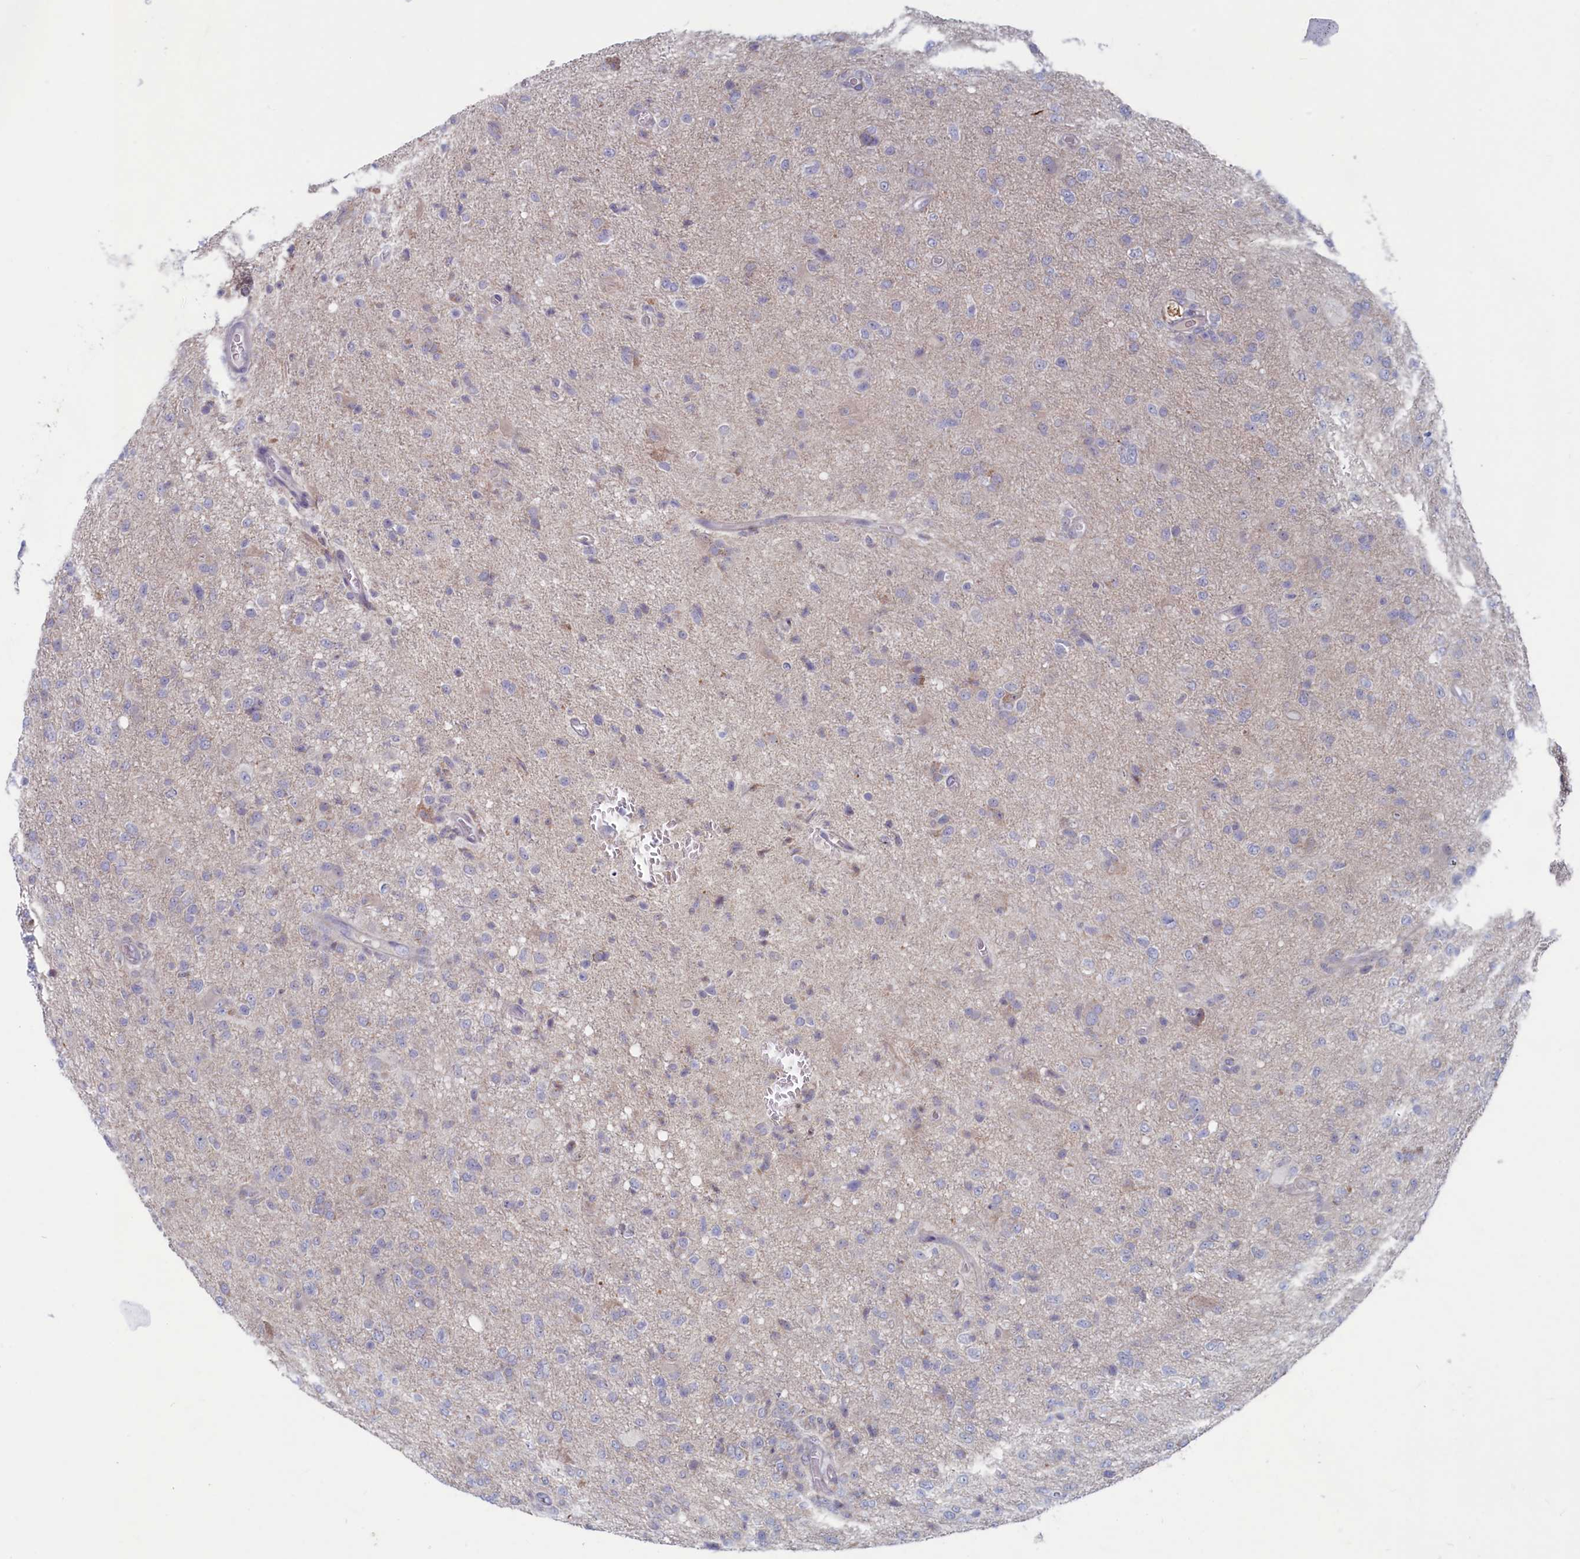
{"staining": {"intensity": "negative", "quantity": "none", "location": "none"}, "tissue": "glioma", "cell_type": "Tumor cells", "image_type": "cancer", "snomed": [{"axis": "morphology", "description": "Glioma, malignant, High grade"}, {"axis": "topography", "description": "Brain"}], "caption": "Protein analysis of malignant high-grade glioma shows no significant staining in tumor cells. (Stains: DAB immunohistochemistry (IHC) with hematoxylin counter stain, Microscopy: brightfield microscopy at high magnification).", "gene": "WDR76", "patient": {"sex": "female", "age": 57}}